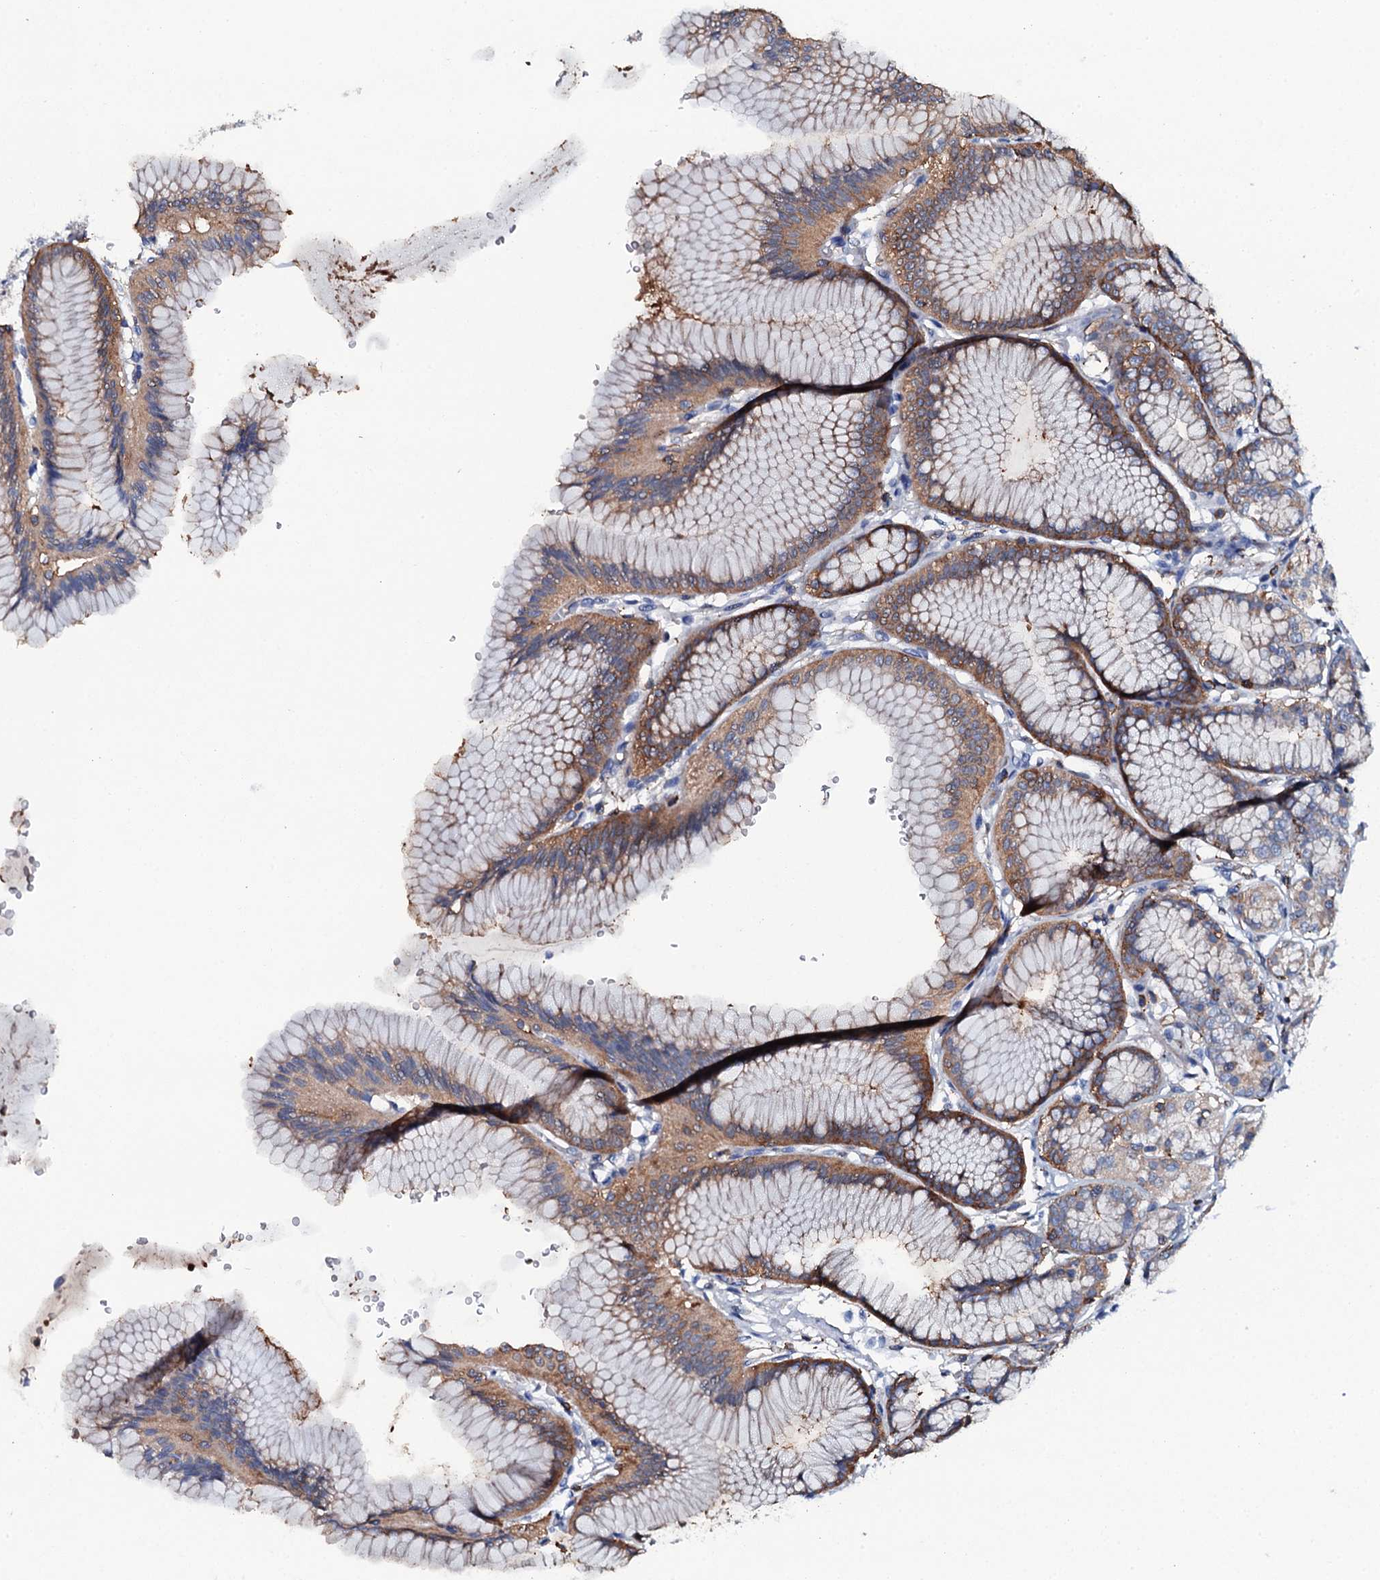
{"staining": {"intensity": "moderate", "quantity": "25%-75%", "location": "cytoplasmic/membranous"}, "tissue": "stomach", "cell_type": "Glandular cells", "image_type": "normal", "snomed": [{"axis": "morphology", "description": "Normal tissue, NOS"}, {"axis": "morphology", "description": "Adenocarcinoma, NOS"}, {"axis": "morphology", "description": "Adenocarcinoma, High grade"}, {"axis": "topography", "description": "Stomach, upper"}, {"axis": "topography", "description": "Stomach"}], "caption": "A medium amount of moderate cytoplasmic/membranous positivity is seen in about 25%-75% of glandular cells in normal stomach.", "gene": "MS4A4E", "patient": {"sex": "female", "age": 65}}